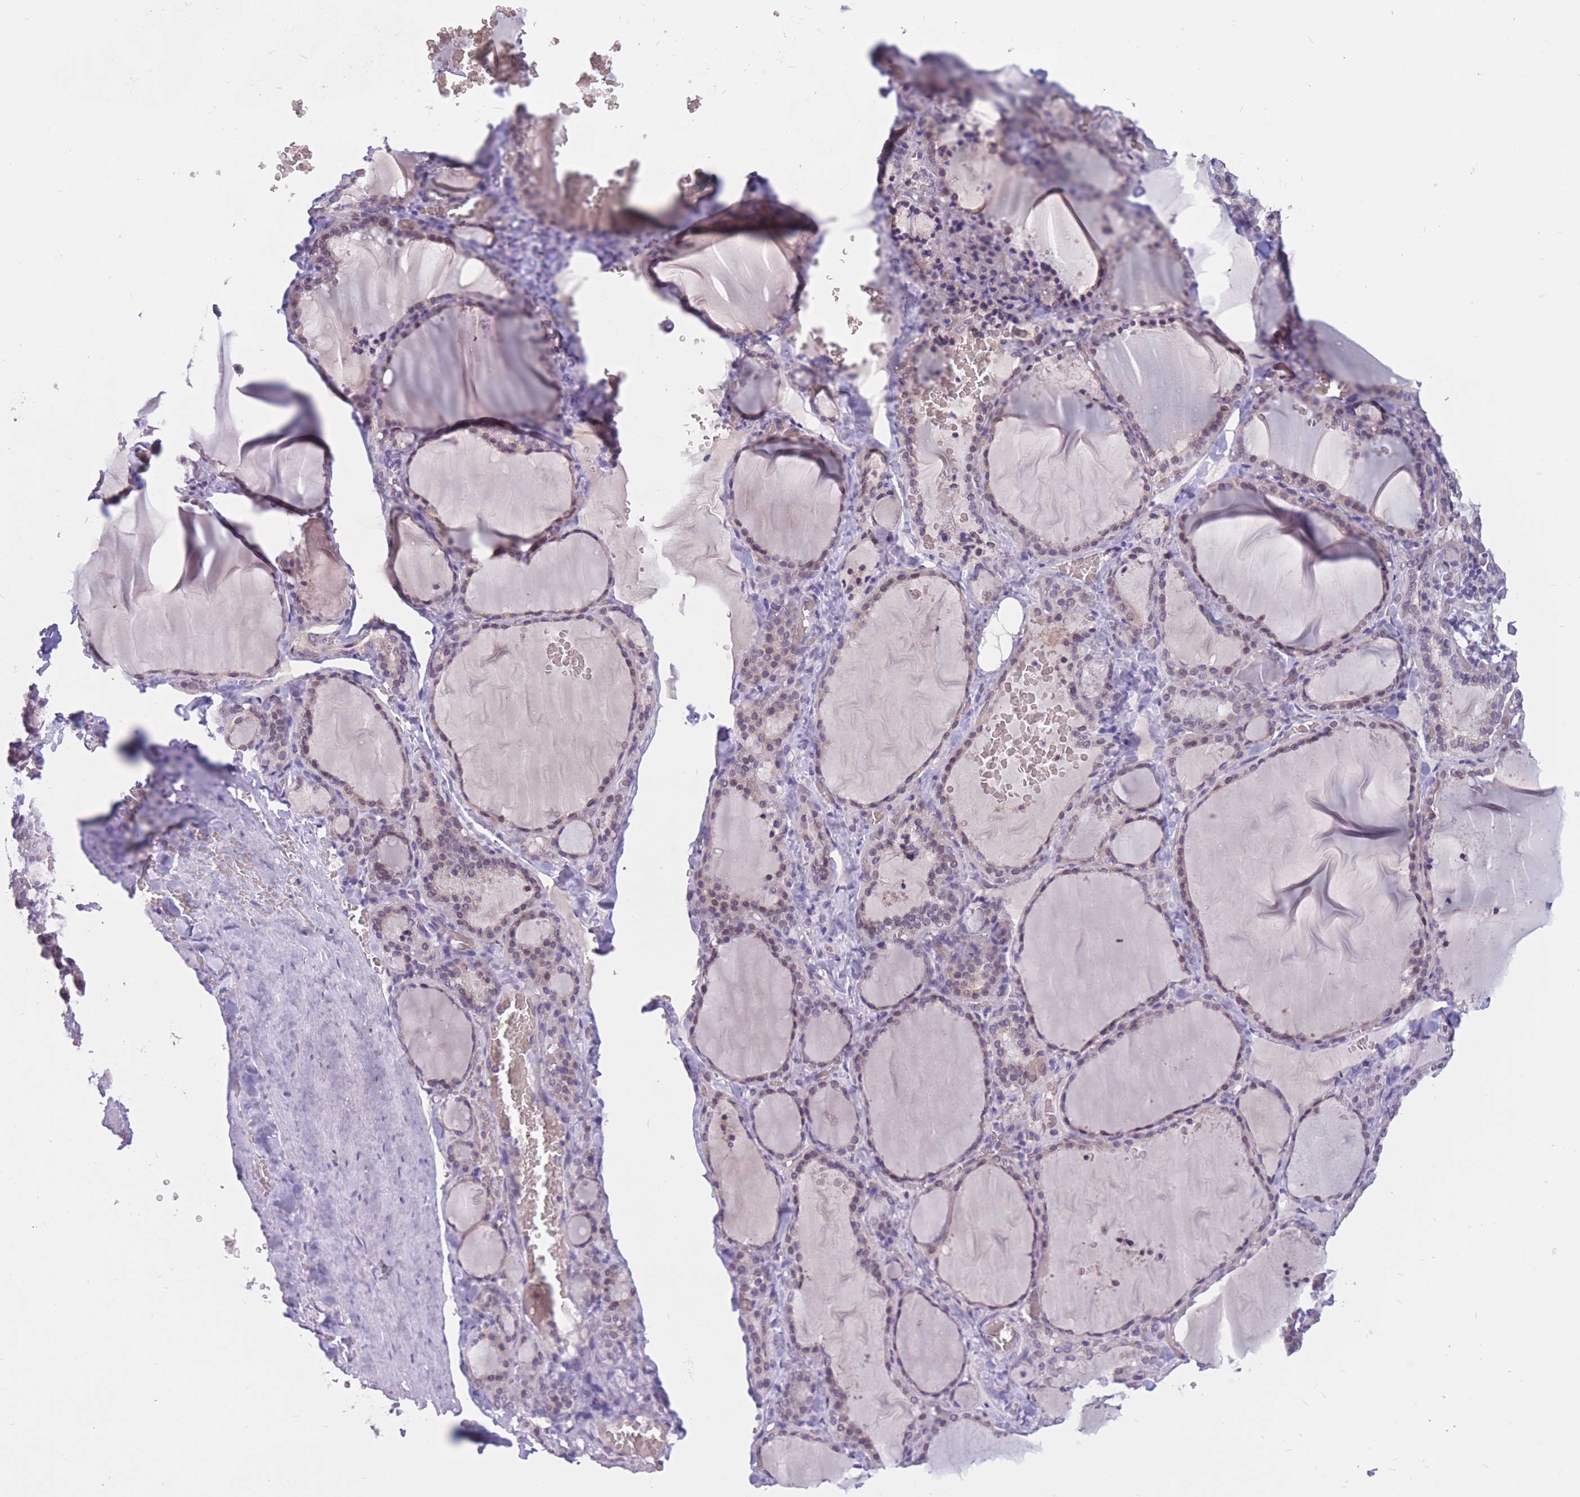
{"staining": {"intensity": "weak", "quantity": "25%-75%", "location": "nuclear"}, "tissue": "thyroid gland", "cell_type": "Glandular cells", "image_type": "normal", "snomed": [{"axis": "morphology", "description": "Normal tissue, NOS"}, {"axis": "topography", "description": "Thyroid gland"}], "caption": "Protein staining of benign thyroid gland demonstrates weak nuclear staining in about 25%-75% of glandular cells.", "gene": "BOP1", "patient": {"sex": "female", "age": 22}}